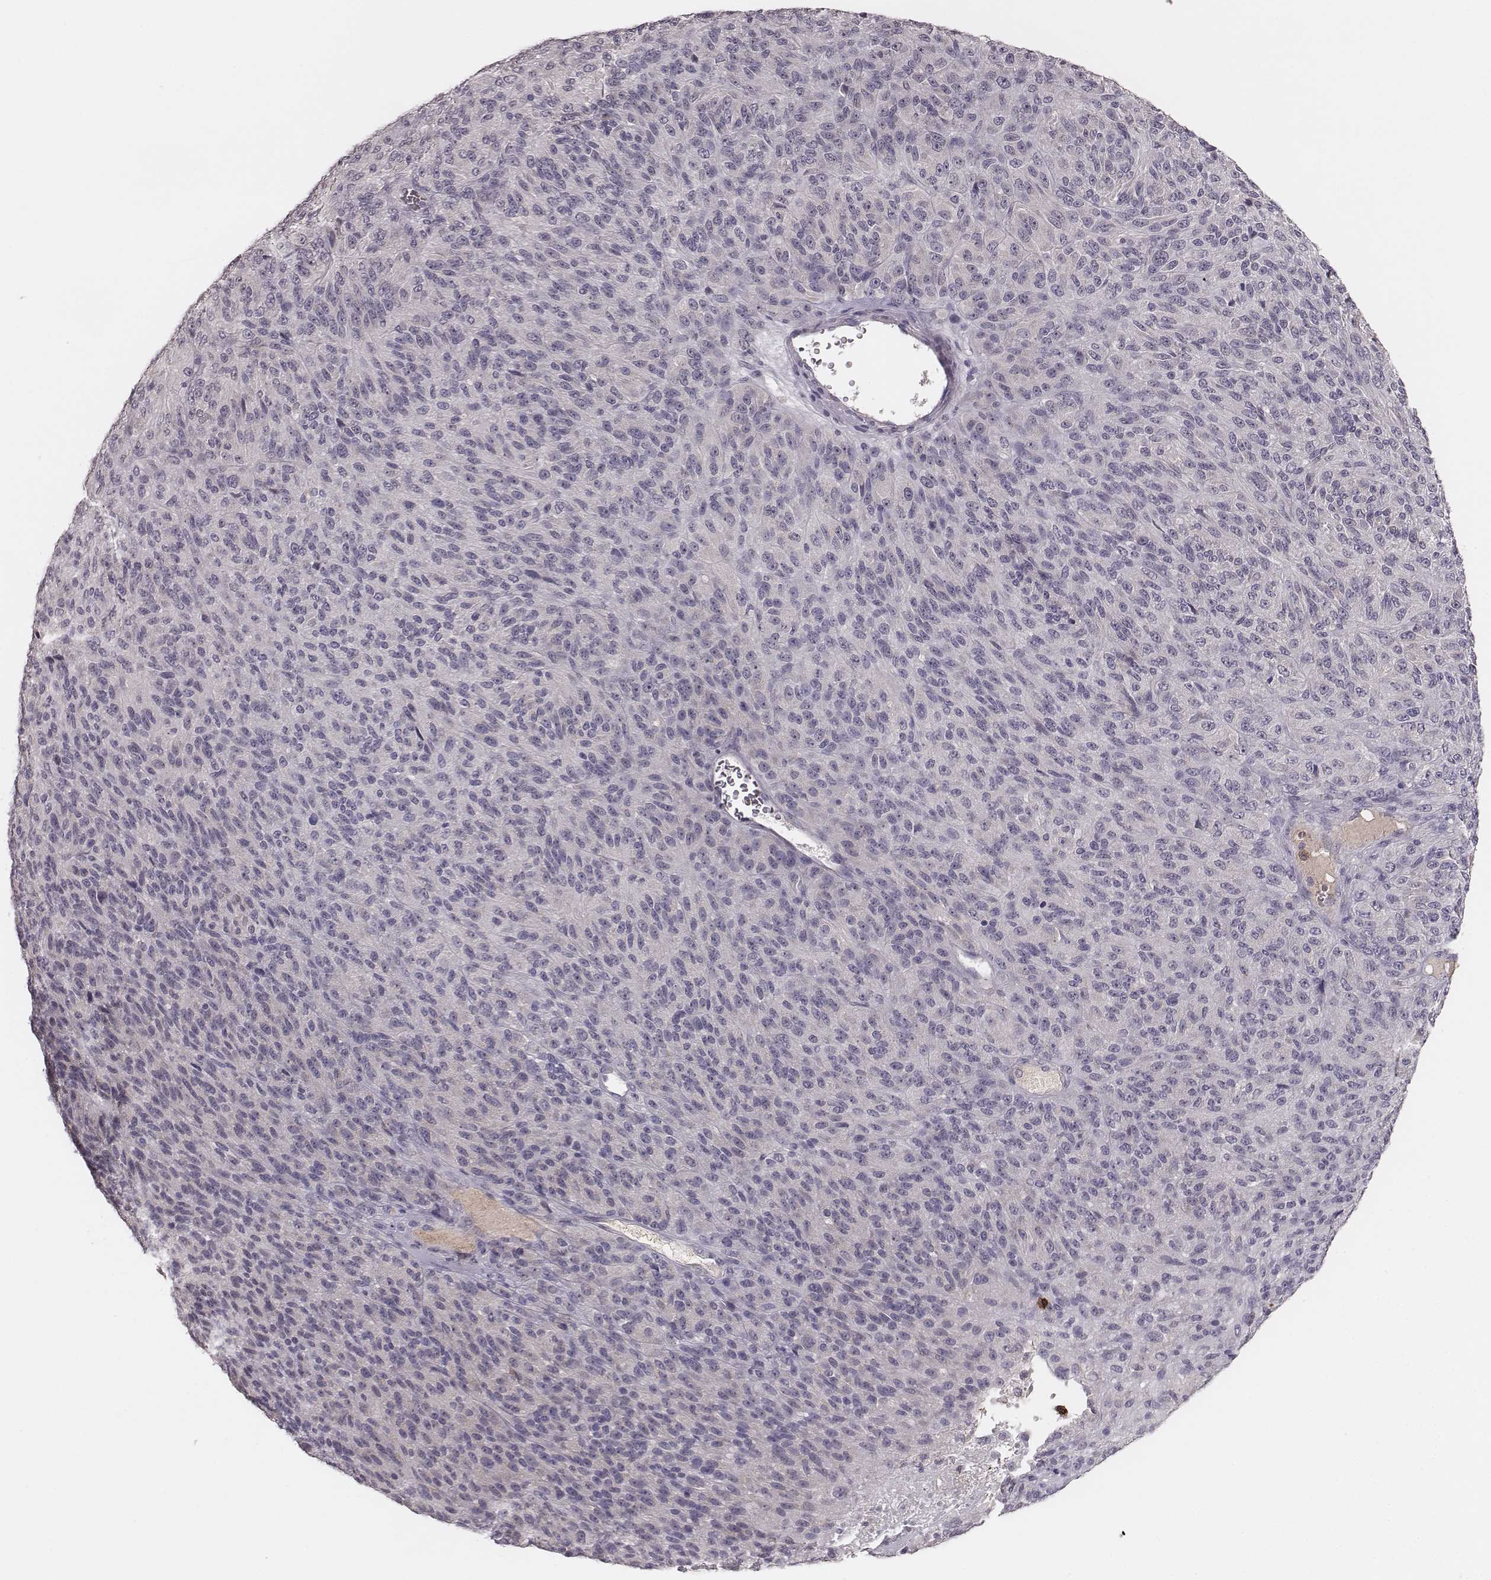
{"staining": {"intensity": "negative", "quantity": "none", "location": "none"}, "tissue": "melanoma", "cell_type": "Tumor cells", "image_type": "cancer", "snomed": [{"axis": "morphology", "description": "Malignant melanoma, Metastatic site"}, {"axis": "topography", "description": "Brain"}], "caption": "High power microscopy image of an IHC image of malignant melanoma (metastatic site), revealing no significant expression in tumor cells.", "gene": "CD8A", "patient": {"sex": "female", "age": 56}}